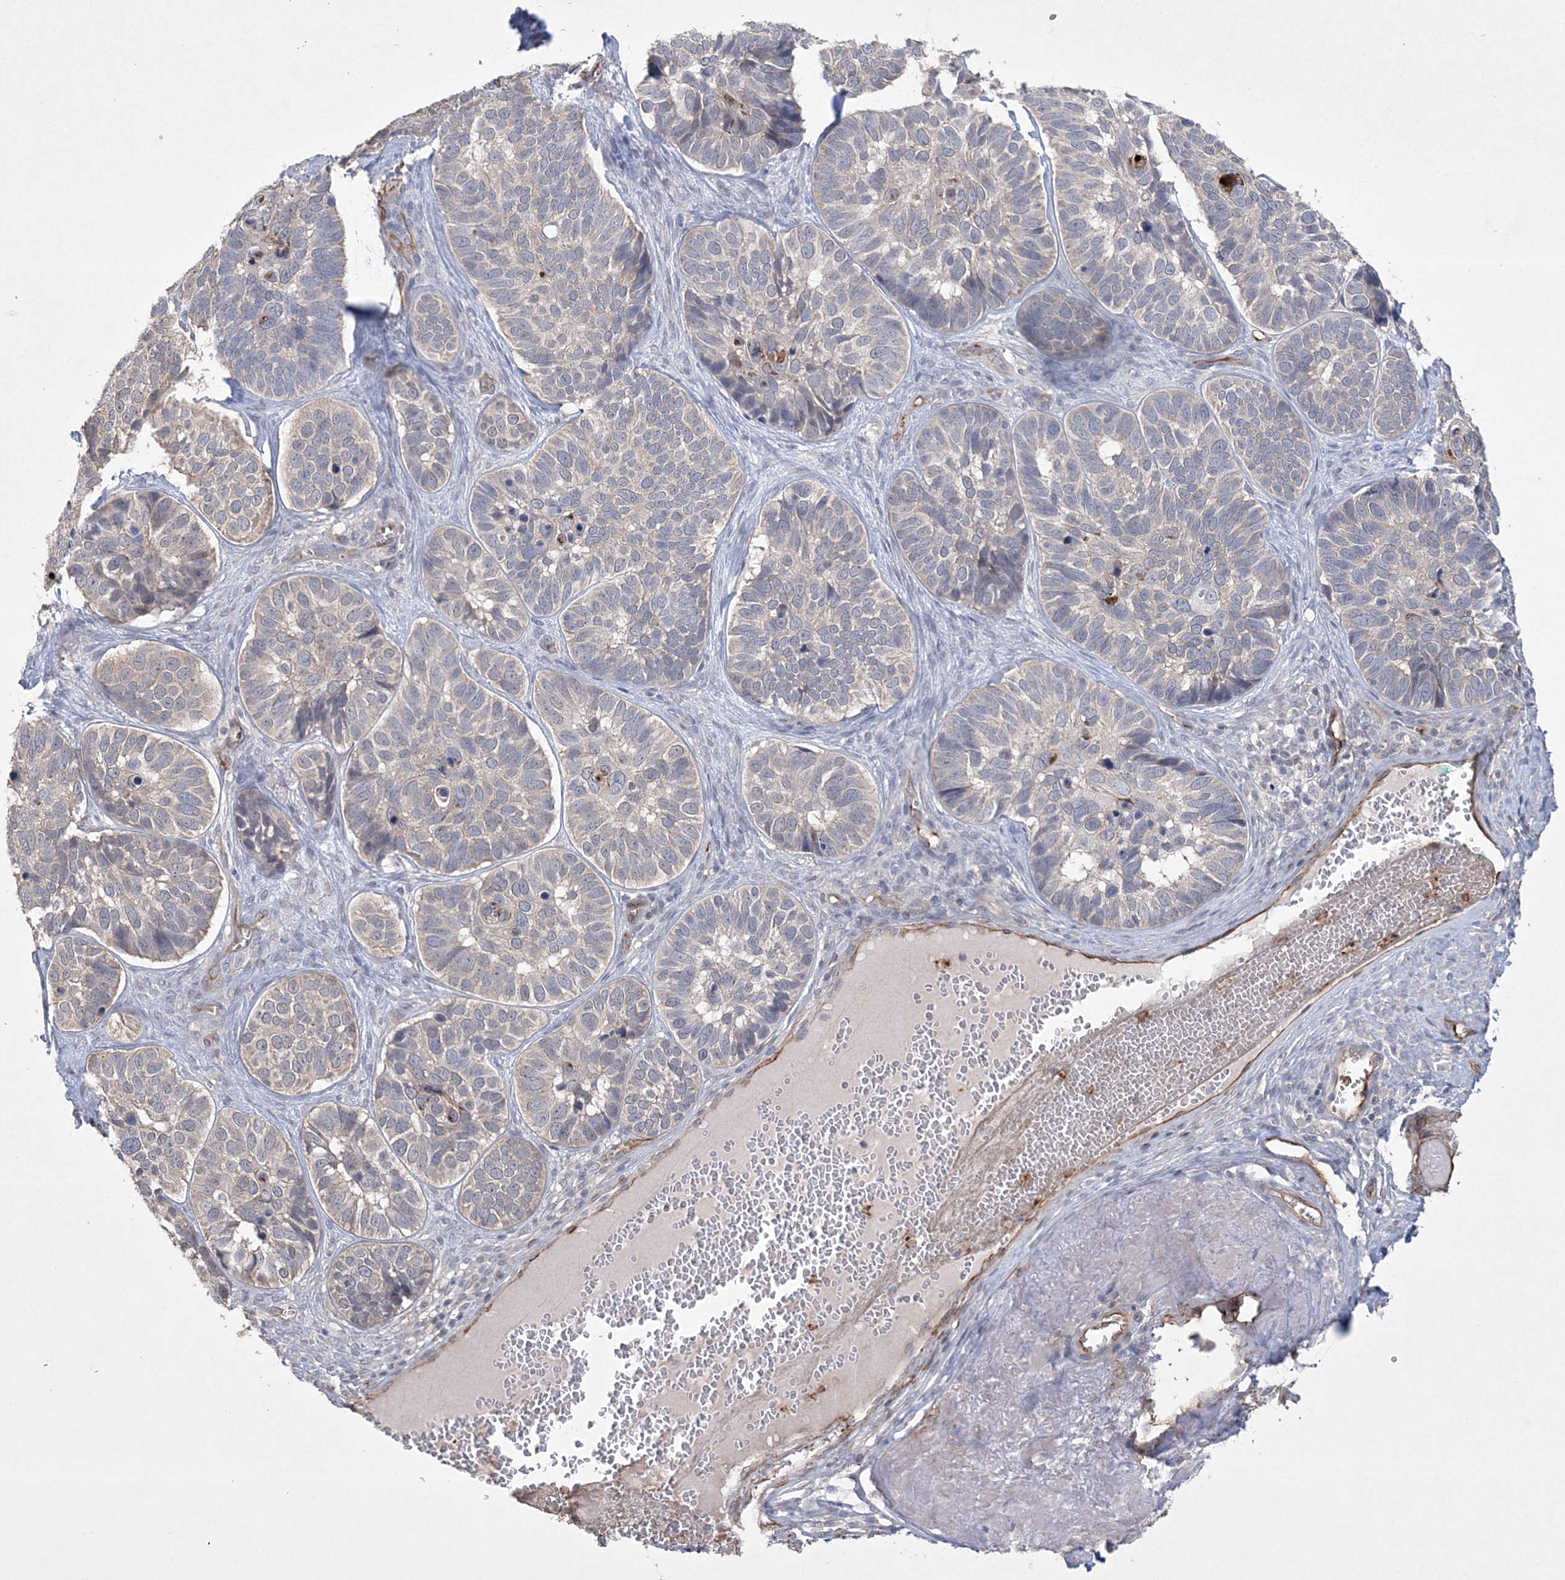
{"staining": {"intensity": "negative", "quantity": "none", "location": "none"}, "tissue": "skin cancer", "cell_type": "Tumor cells", "image_type": "cancer", "snomed": [{"axis": "morphology", "description": "Basal cell carcinoma"}, {"axis": "topography", "description": "Skin"}], "caption": "Human skin cancer stained for a protein using IHC demonstrates no expression in tumor cells.", "gene": "DPCD", "patient": {"sex": "male", "age": 62}}